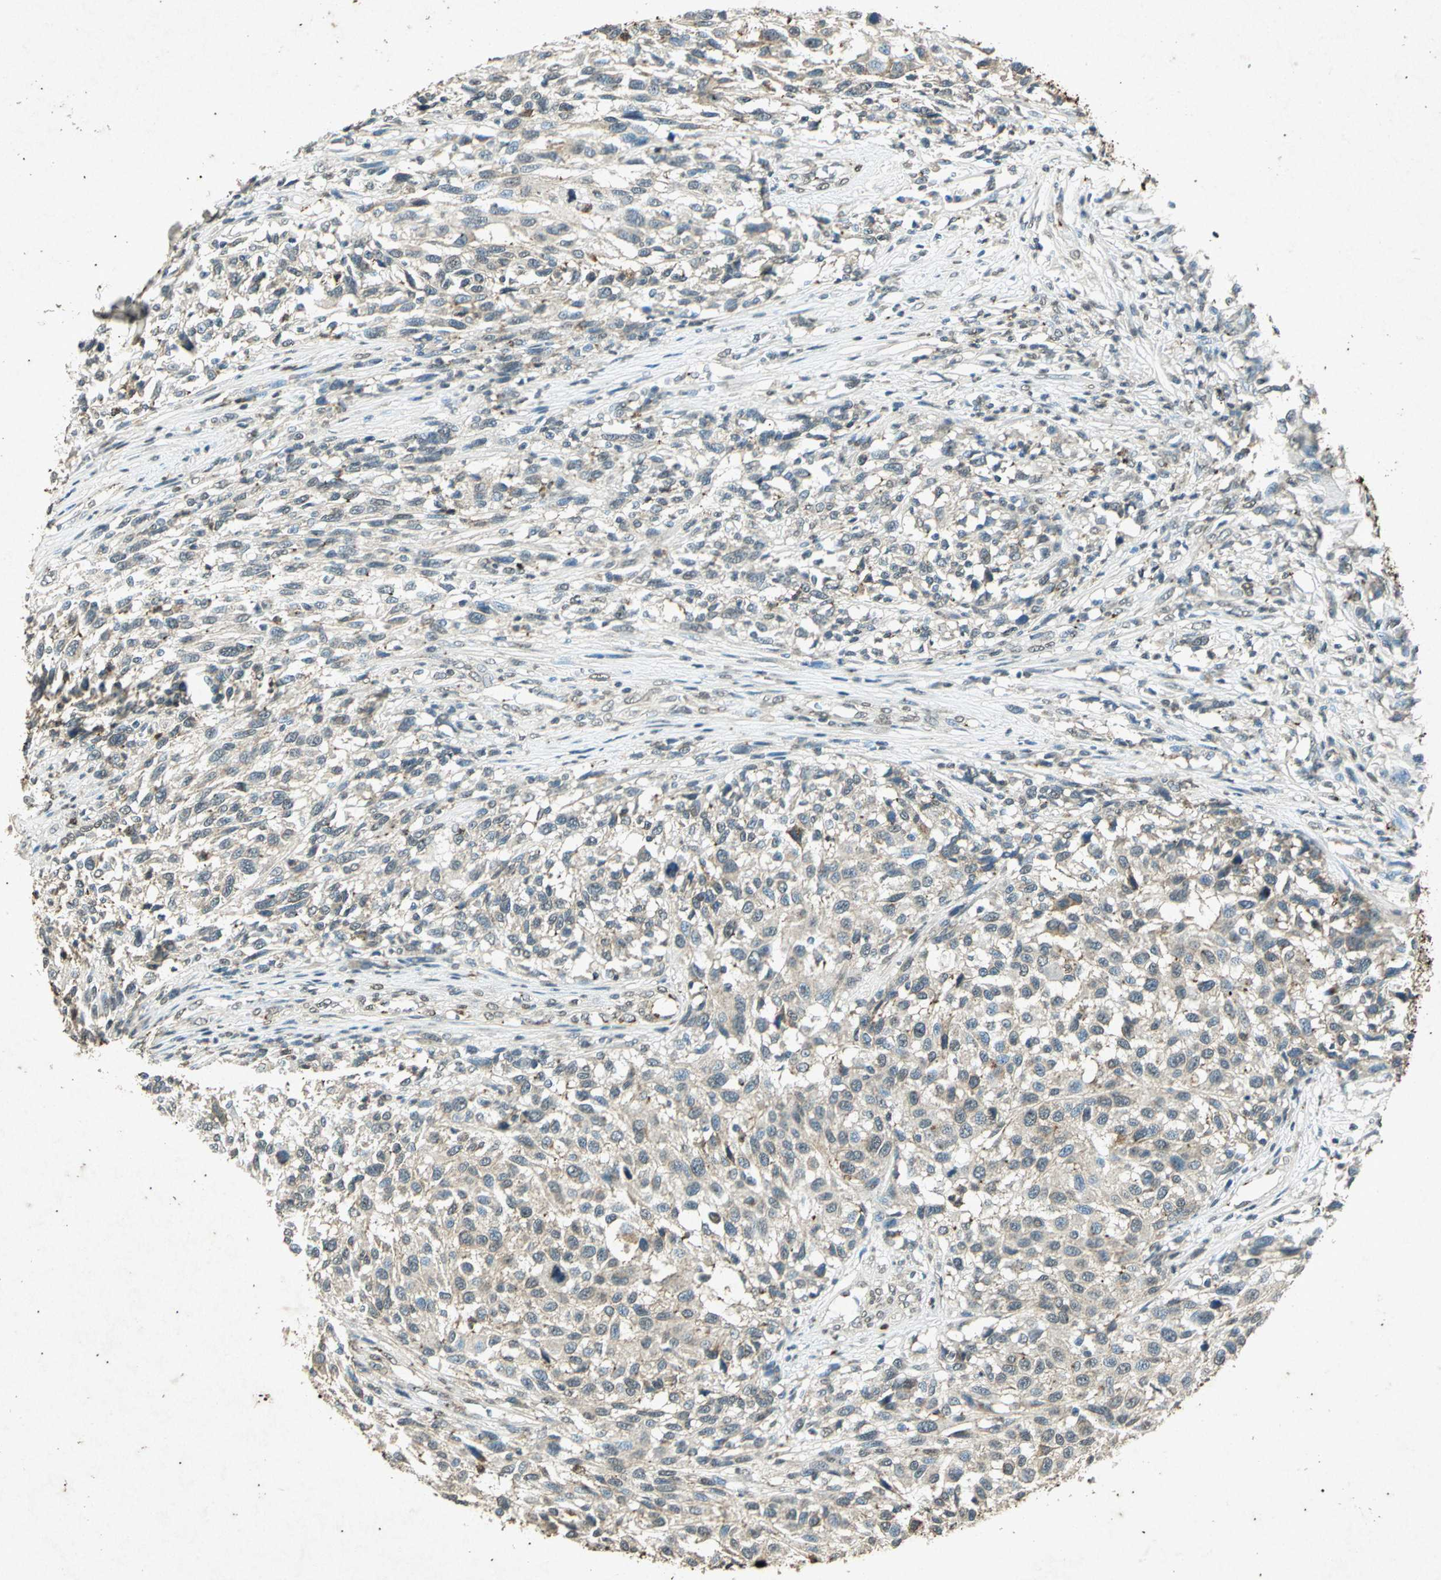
{"staining": {"intensity": "negative", "quantity": "none", "location": "none"}, "tissue": "melanoma", "cell_type": "Tumor cells", "image_type": "cancer", "snomed": [{"axis": "morphology", "description": "Malignant melanoma, Metastatic site"}, {"axis": "topography", "description": "Lymph node"}], "caption": "An image of human melanoma is negative for staining in tumor cells.", "gene": "PSEN1", "patient": {"sex": "male", "age": 61}}